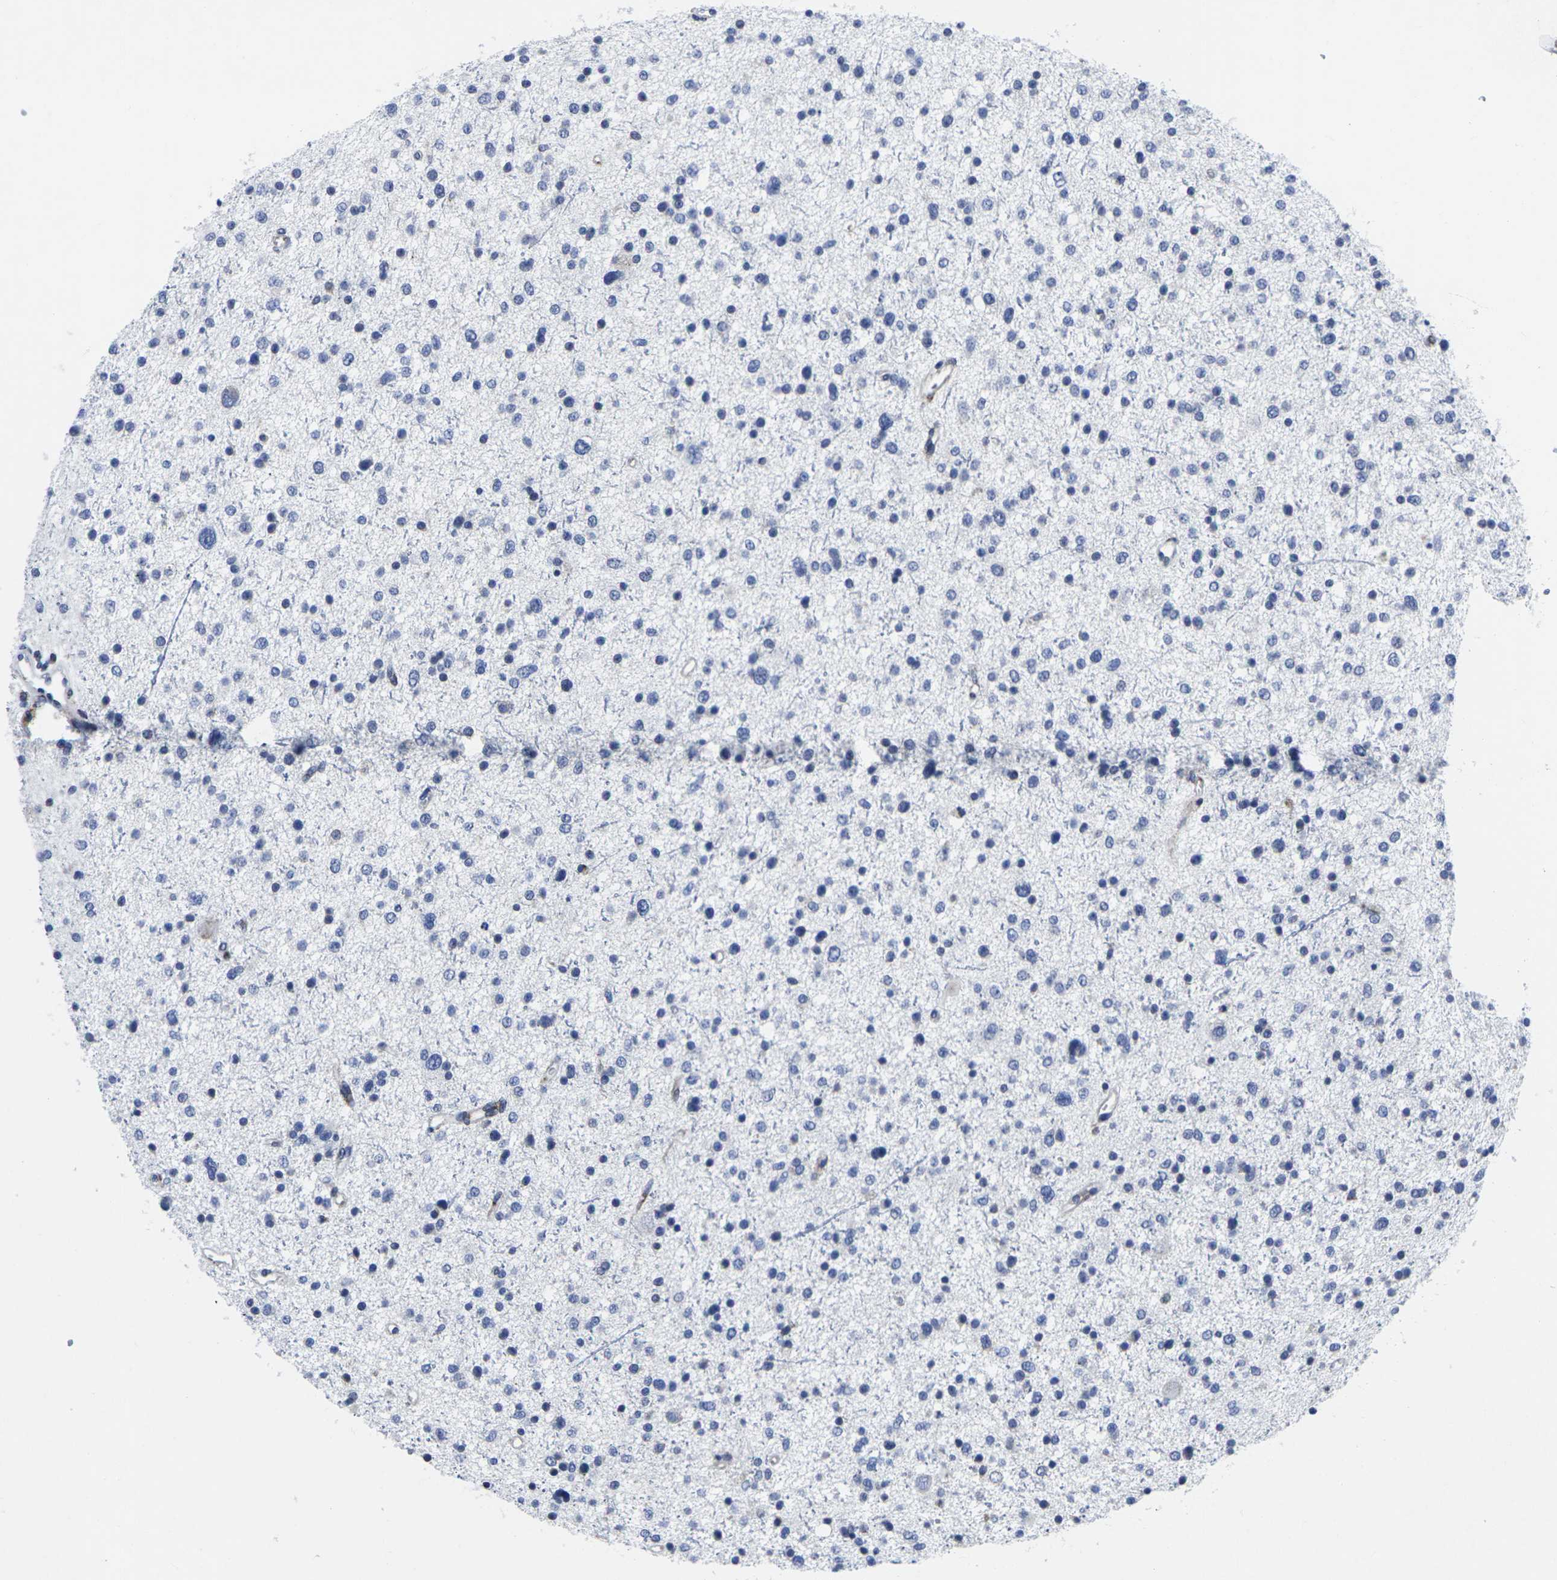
{"staining": {"intensity": "negative", "quantity": "none", "location": "none"}, "tissue": "glioma", "cell_type": "Tumor cells", "image_type": "cancer", "snomed": [{"axis": "morphology", "description": "Glioma, malignant, Low grade"}, {"axis": "topography", "description": "Brain"}], "caption": "A micrograph of glioma stained for a protein reveals no brown staining in tumor cells. The staining was performed using DAB (3,3'-diaminobenzidine) to visualize the protein expression in brown, while the nuclei were stained in blue with hematoxylin (Magnification: 20x).", "gene": "RPN1", "patient": {"sex": "female", "age": 37}}